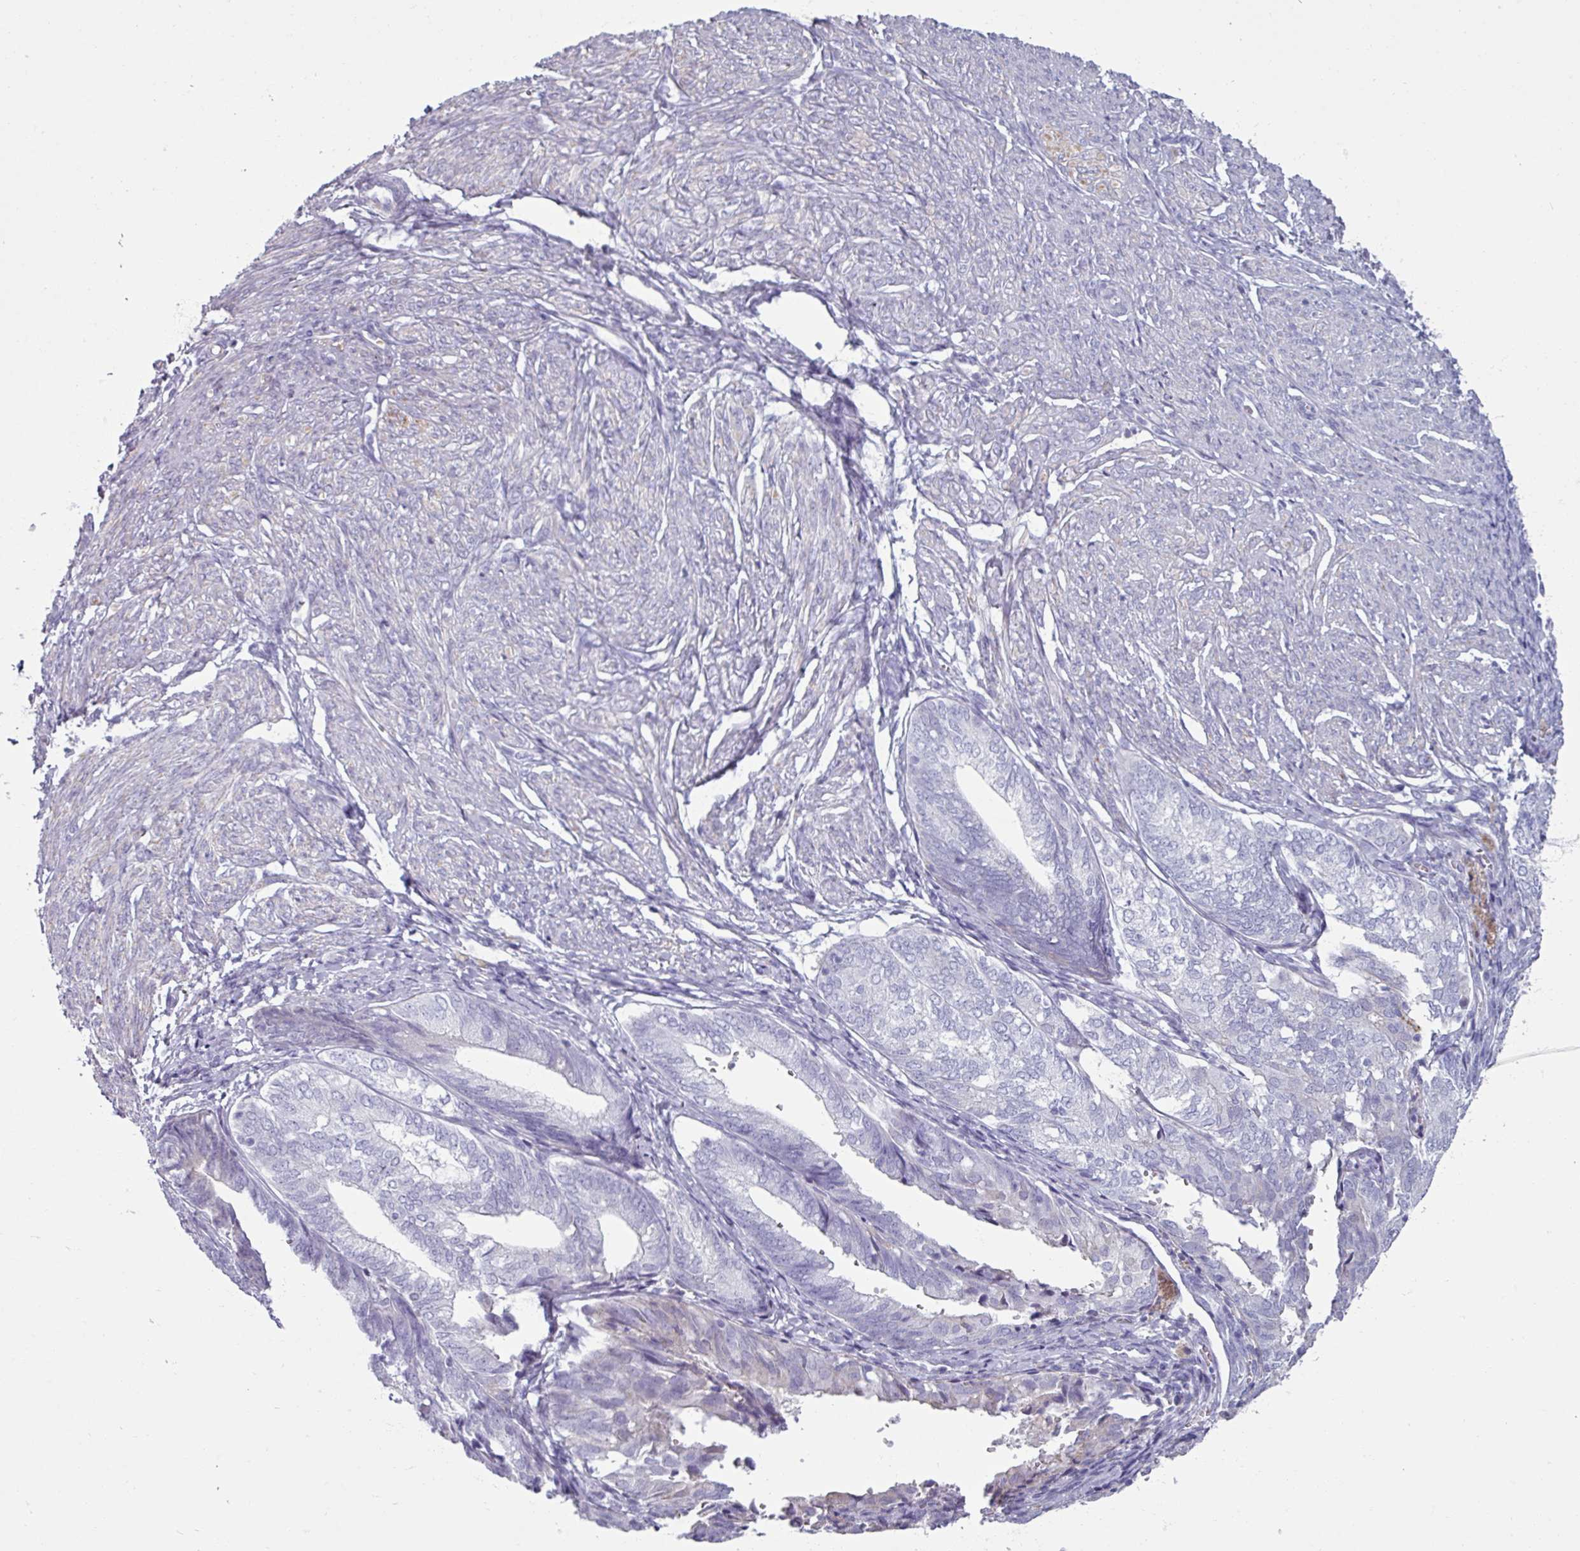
{"staining": {"intensity": "negative", "quantity": "none", "location": "none"}, "tissue": "endometrial cancer", "cell_type": "Tumor cells", "image_type": "cancer", "snomed": [{"axis": "morphology", "description": "Adenocarcinoma, NOS"}, {"axis": "topography", "description": "Endometrium"}], "caption": "Endometrial adenocarcinoma was stained to show a protein in brown. There is no significant staining in tumor cells.", "gene": "SPESP1", "patient": {"sex": "female", "age": 87}}